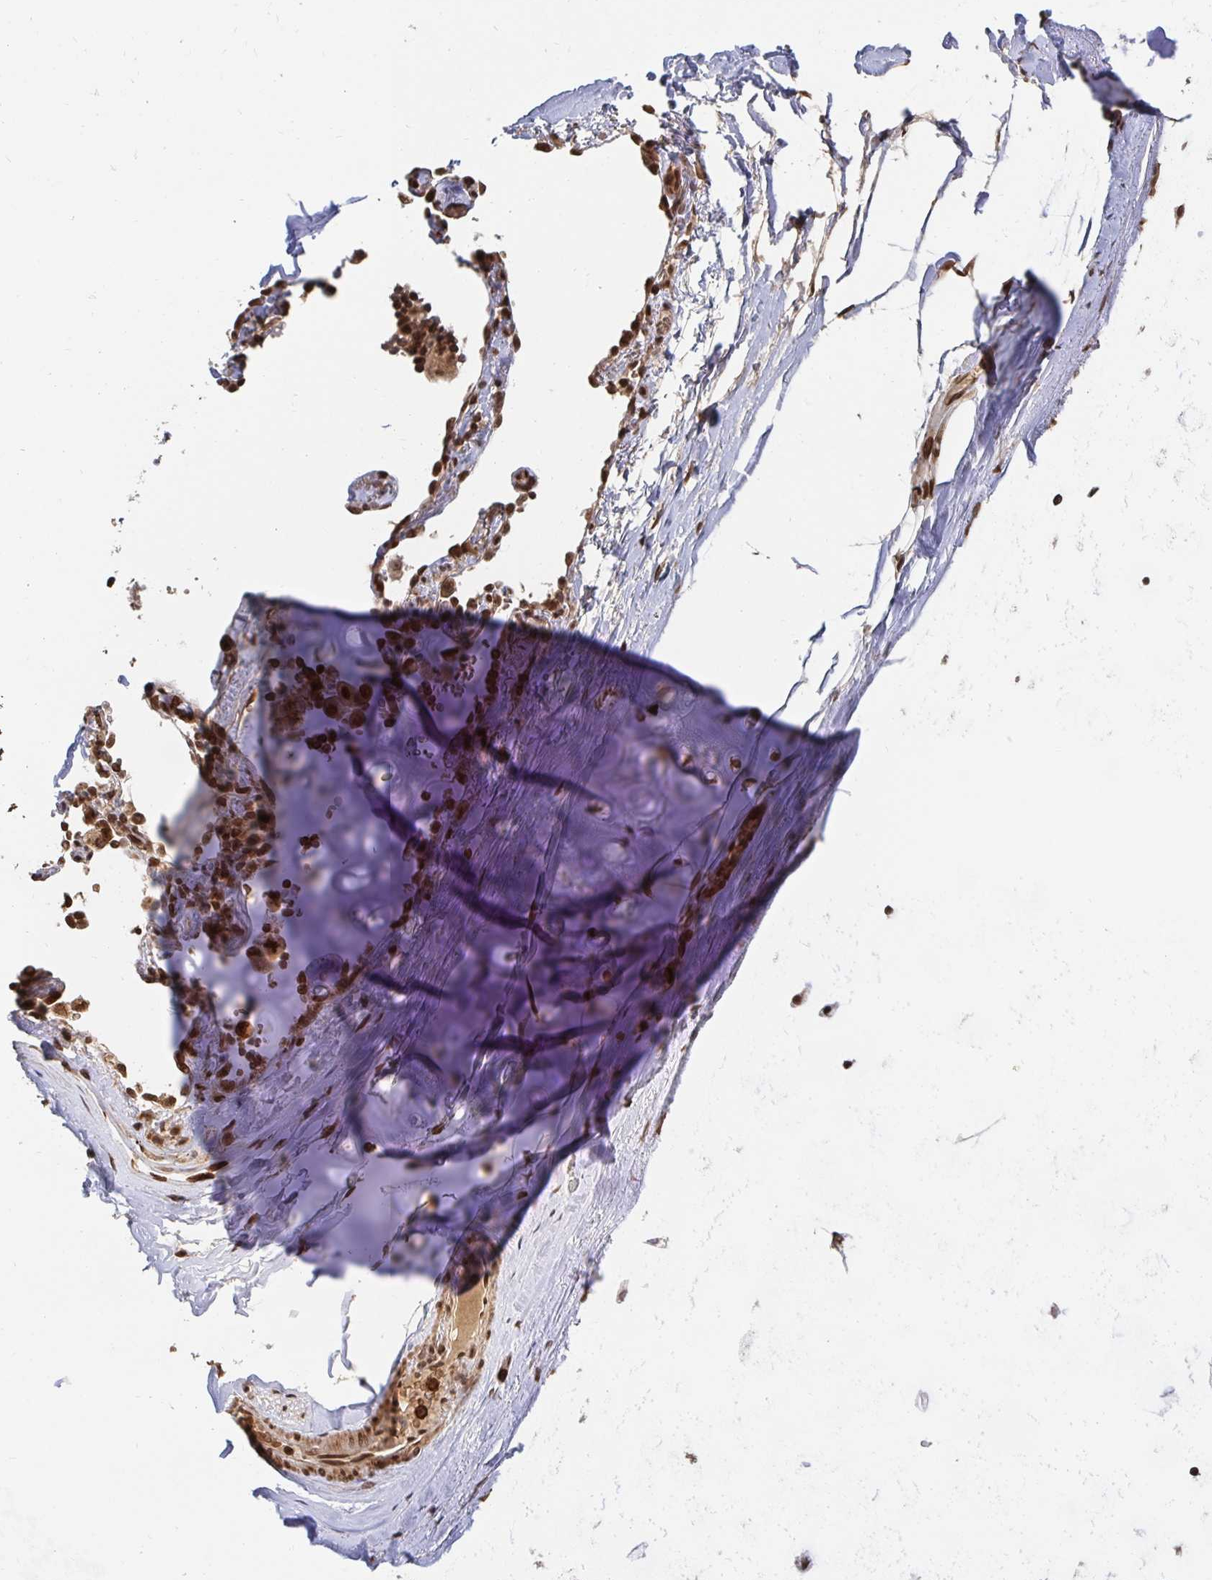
{"staining": {"intensity": "weak", "quantity": ">75%", "location": "cytoplasmic/membranous"}, "tissue": "adipose tissue", "cell_type": "Adipocytes", "image_type": "normal", "snomed": [{"axis": "morphology", "description": "Normal tissue, NOS"}, {"axis": "topography", "description": "Cartilage tissue"}, {"axis": "topography", "description": "Bronchus"}], "caption": "IHC (DAB) staining of benign adipose tissue reveals weak cytoplasmic/membranous protein expression in approximately >75% of adipocytes. (Brightfield microscopy of DAB IHC at high magnification).", "gene": "GTF3C6", "patient": {"sex": "male", "age": 64}}